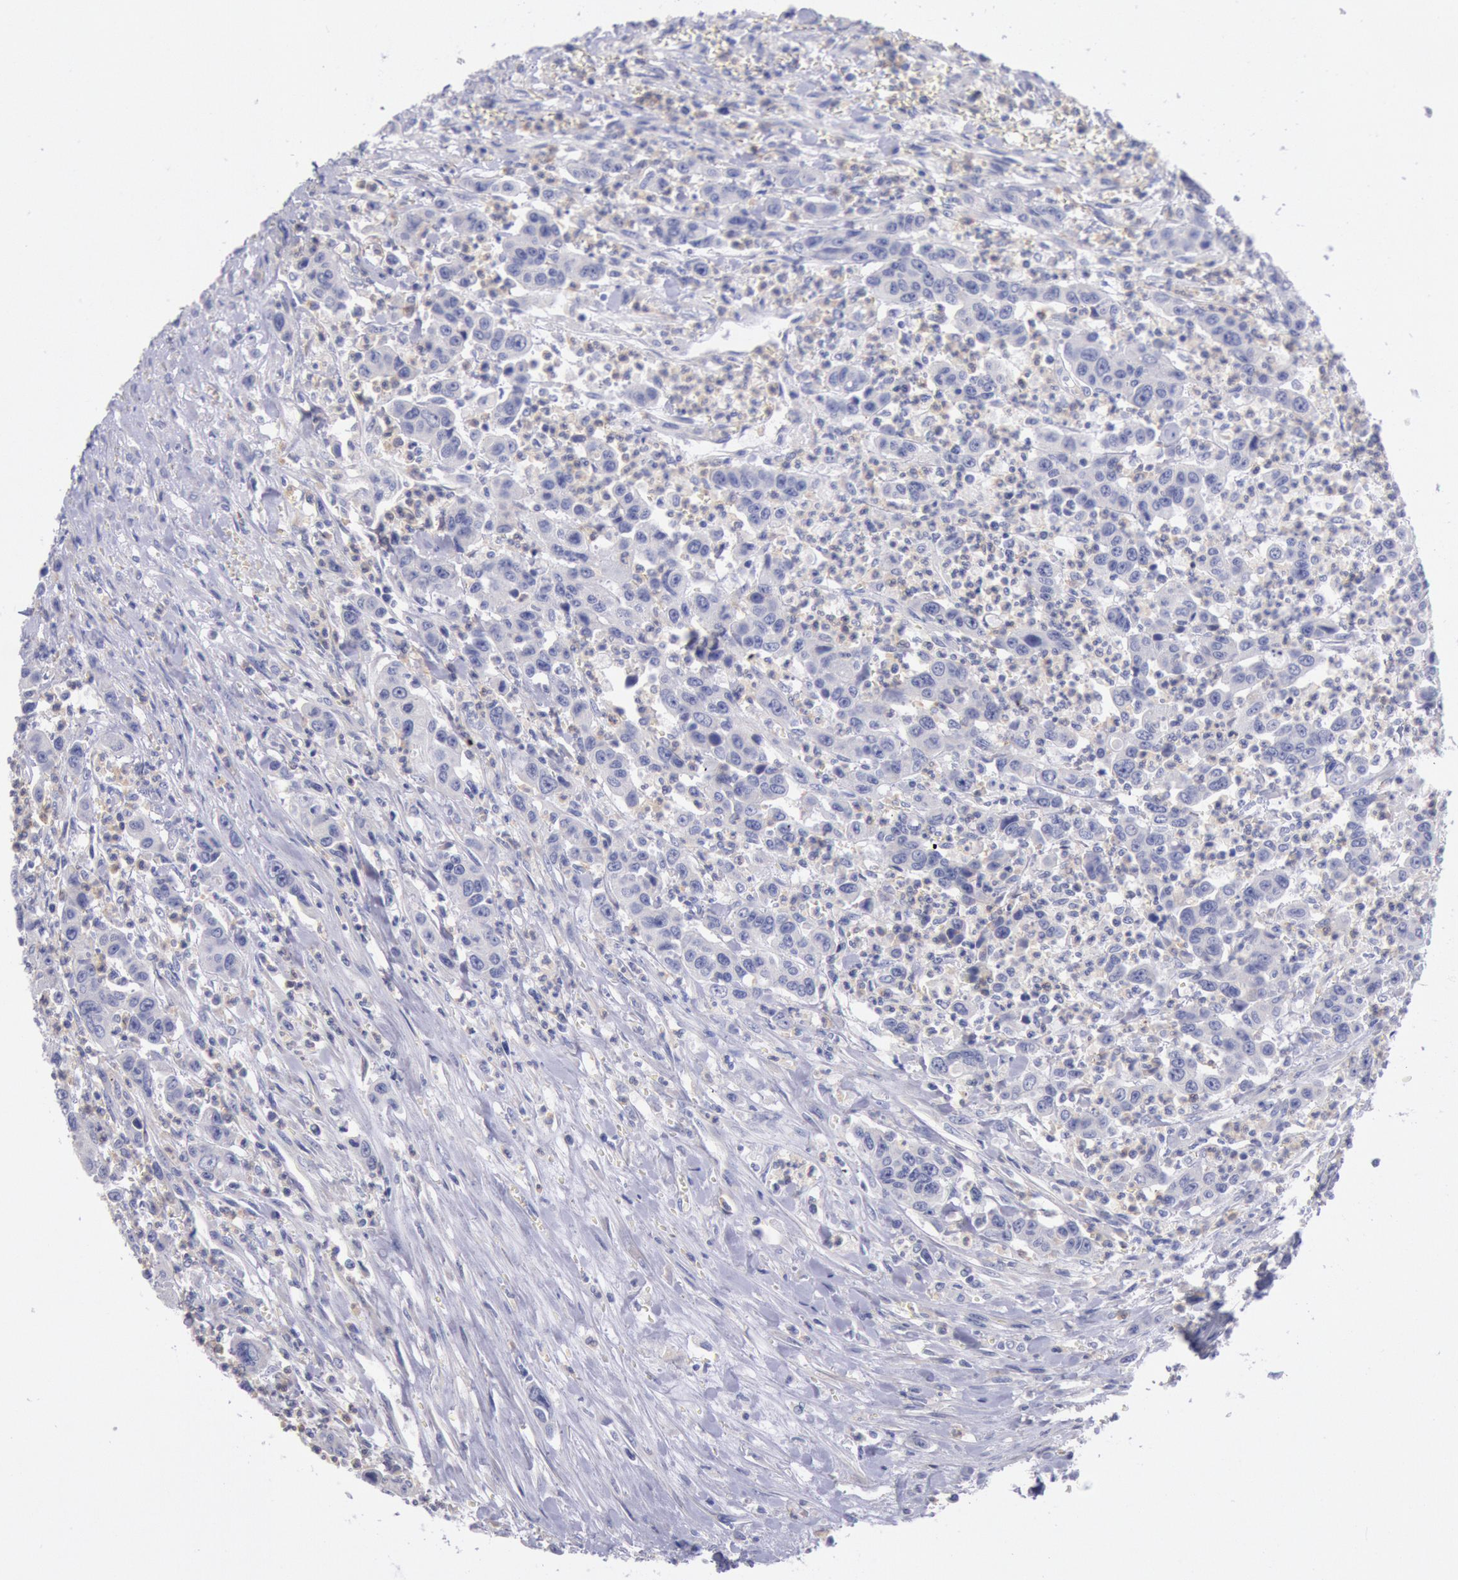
{"staining": {"intensity": "negative", "quantity": "none", "location": "none"}, "tissue": "urothelial cancer", "cell_type": "Tumor cells", "image_type": "cancer", "snomed": [{"axis": "morphology", "description": "Urothelial carcinoma, High grade"}, {"axis": "topography", "description": "Urinary bladder"}], "caption": "The photomicrograph reveals no significant positivity in tumor cells of urothelial cancer.", "gene": "GAL3ST1", "patient": {"sex": "male", "age": 86}}